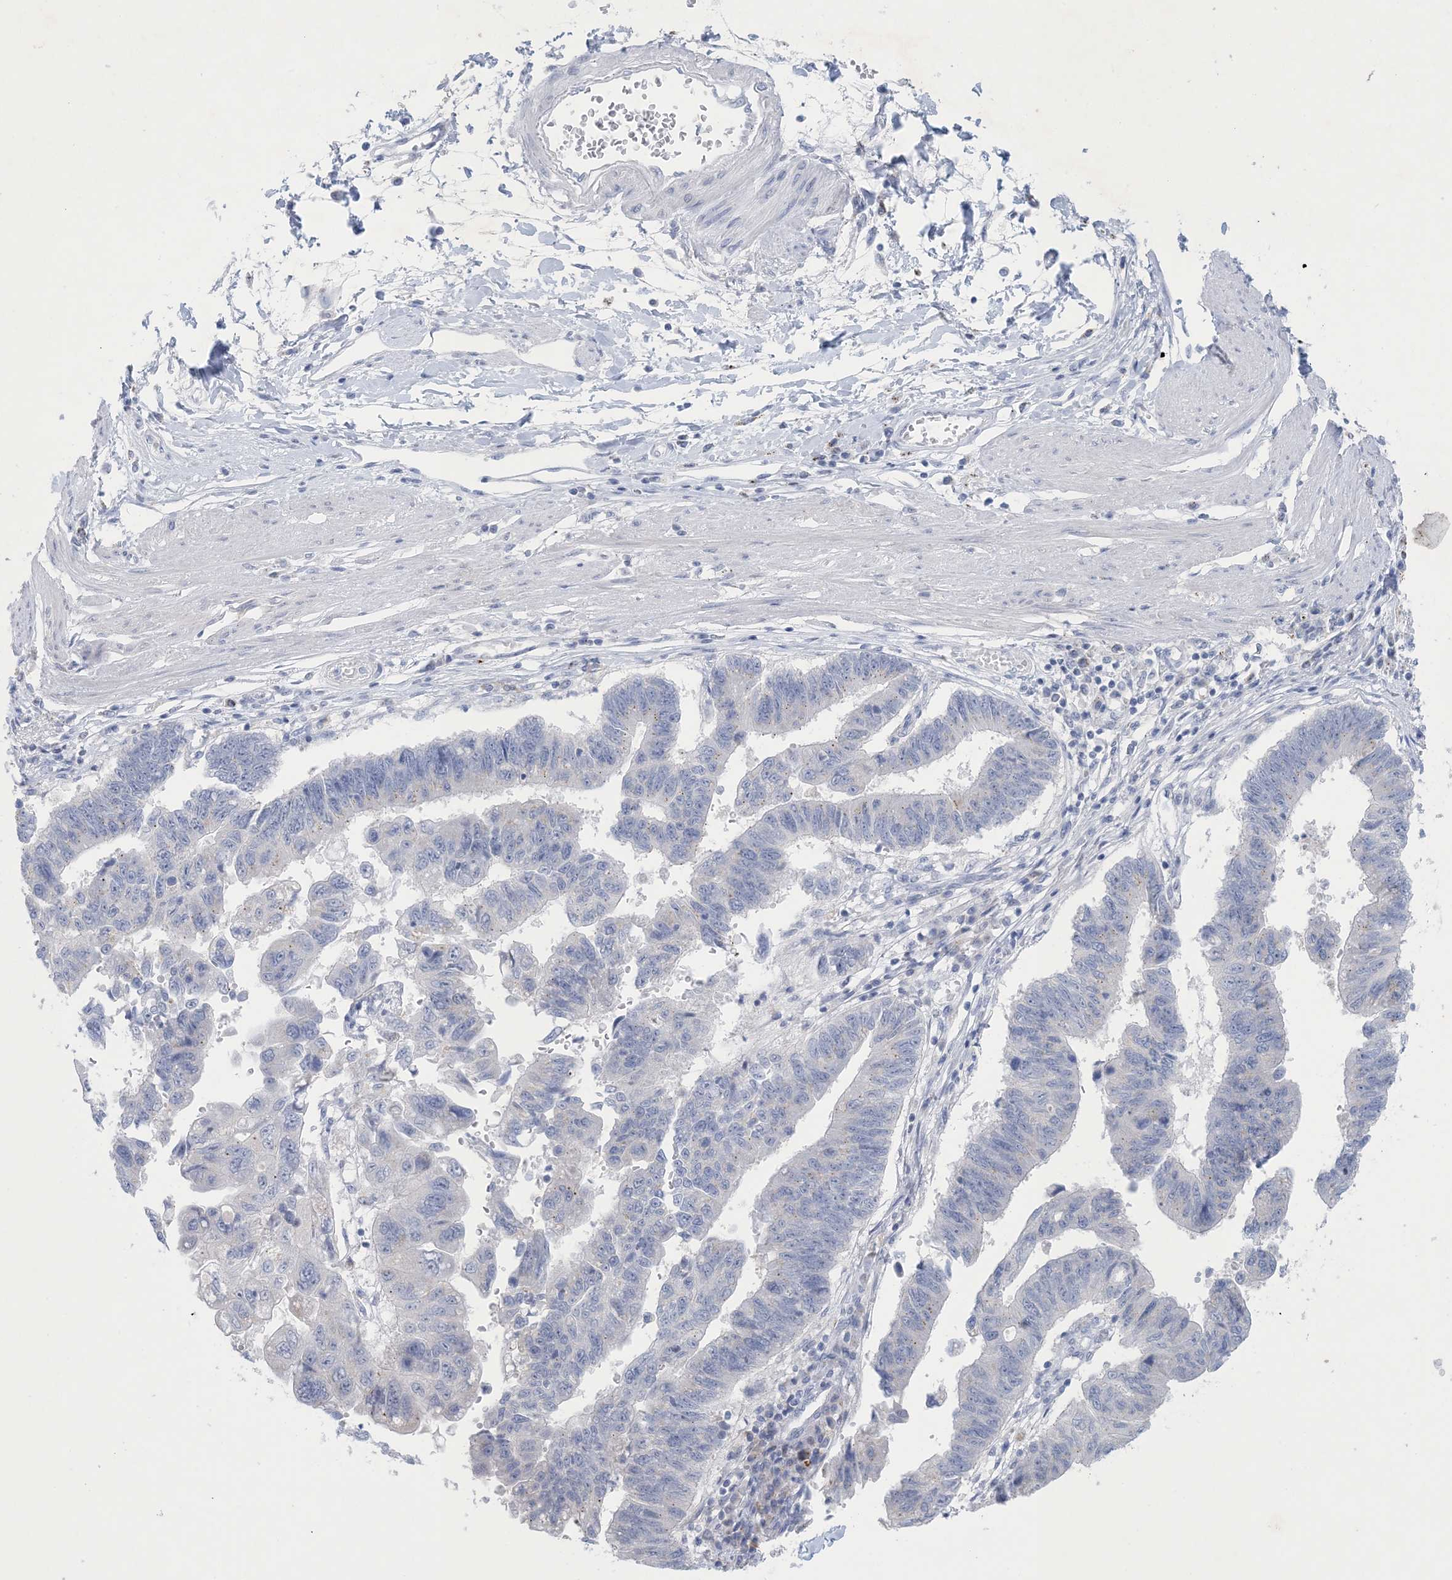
{"staining": {"intensity": "negative", "quantity": "none", "location": "none"}, "tissue": "stomach cancer", "cell_type": "Tumor cells", "image_type": "cancer", "snomed": [{"axis": "morphology", "description": "Adenocarcinoma, NOS"}, {"axis": "topography", "description": "Stomach"}], "caption": "Stomach adenocarcinoma stained for a protein using IHC displays no staining tumor cells.", "gene": "GABRG1", "patient": {"sex": "male", "age": 59}}